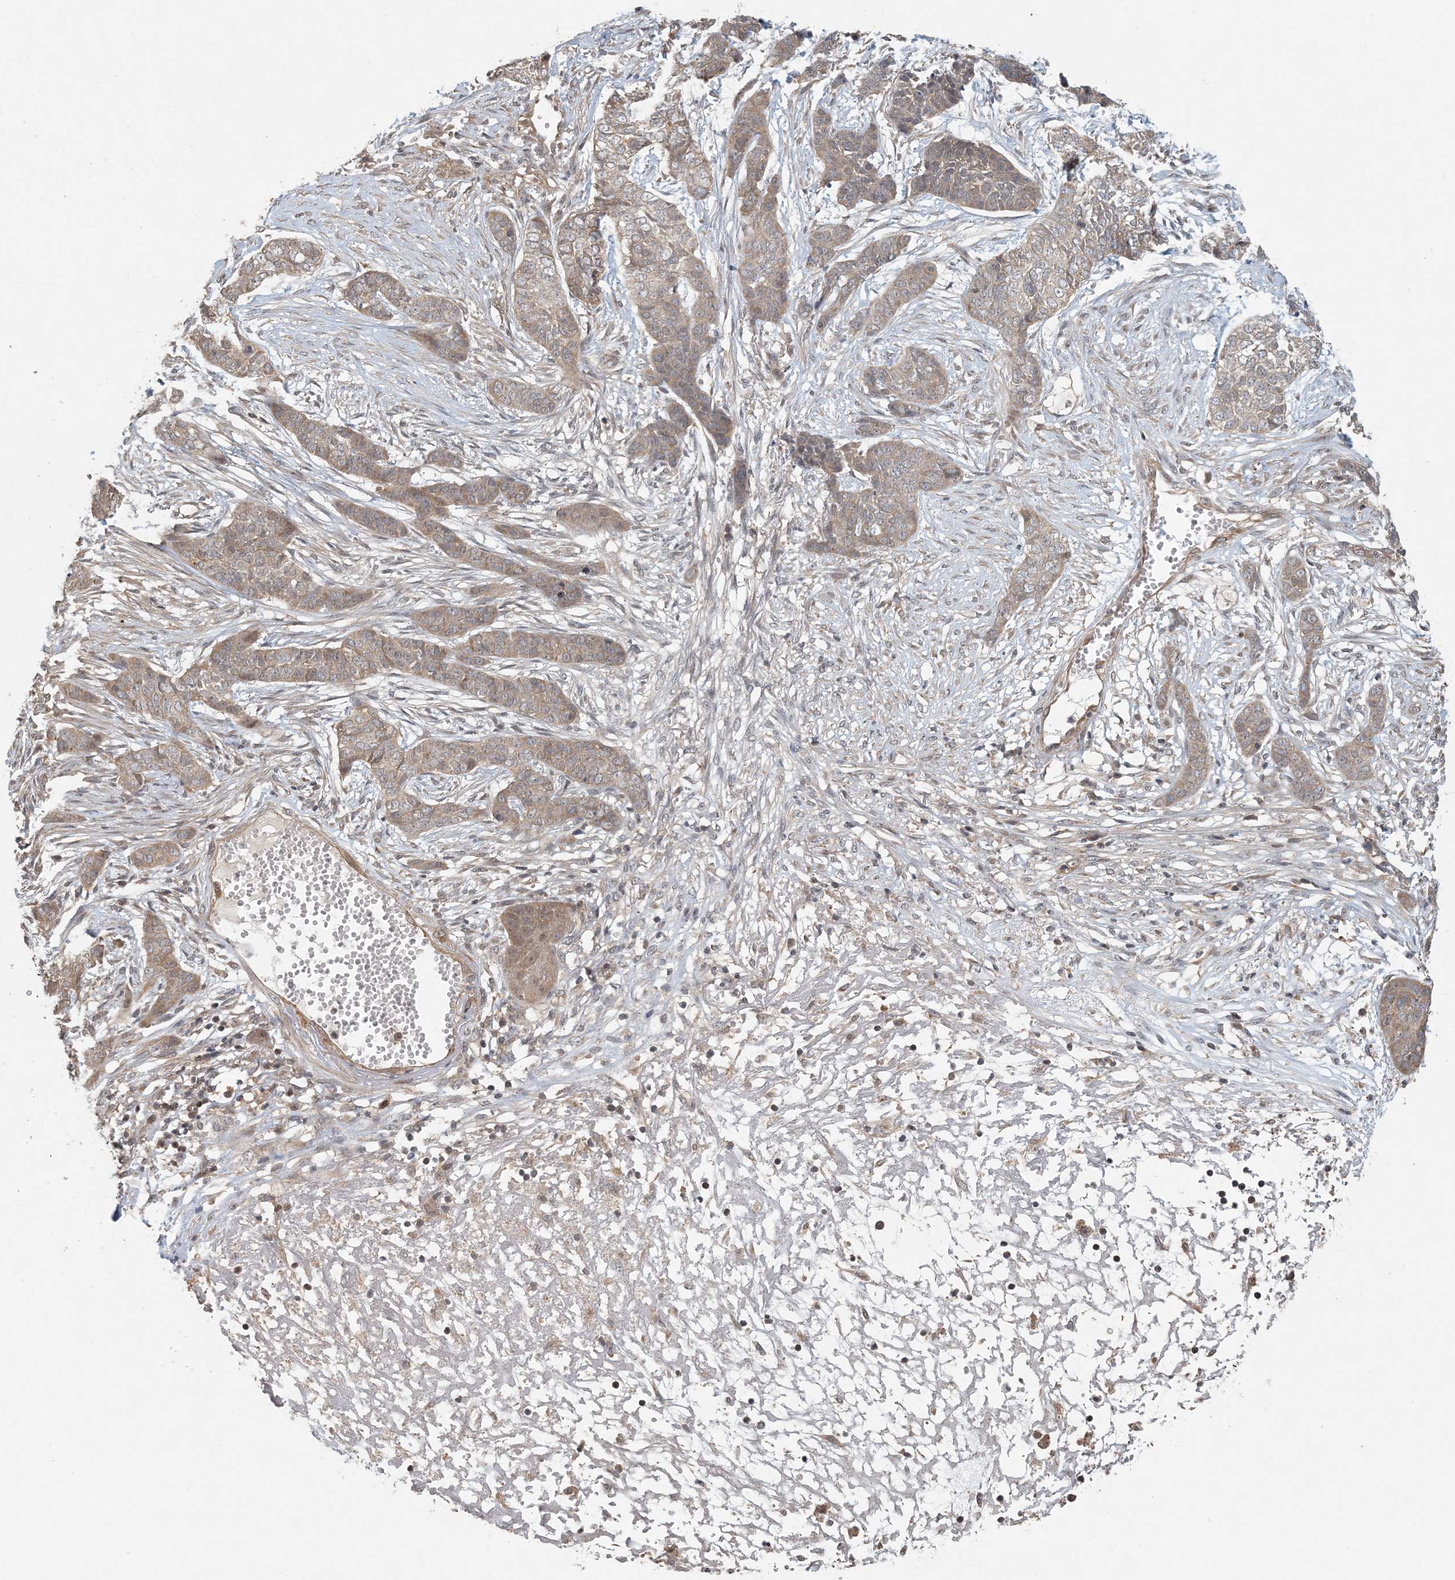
{"staining": {"intensity": "moderate", "quantity": ">75%", "location": "cytoplasmic/membranous"}, "tissue": "skin cancer", "cell_type": "Tumor cells", "image_type": "cancer", "snomed": [{"axis": "morphology", "description": "Basal cell carcinoma"}, {"axis": "topography", "description": "Skin"}], "caption": "Immunohistochemical staining of skin cancer exhibits moderate cytoplasmic/membranous protein staining in approximately >75% of tumor cells.", "gene": "OBI1", "patient": {"sex": "female", "age": 64}}